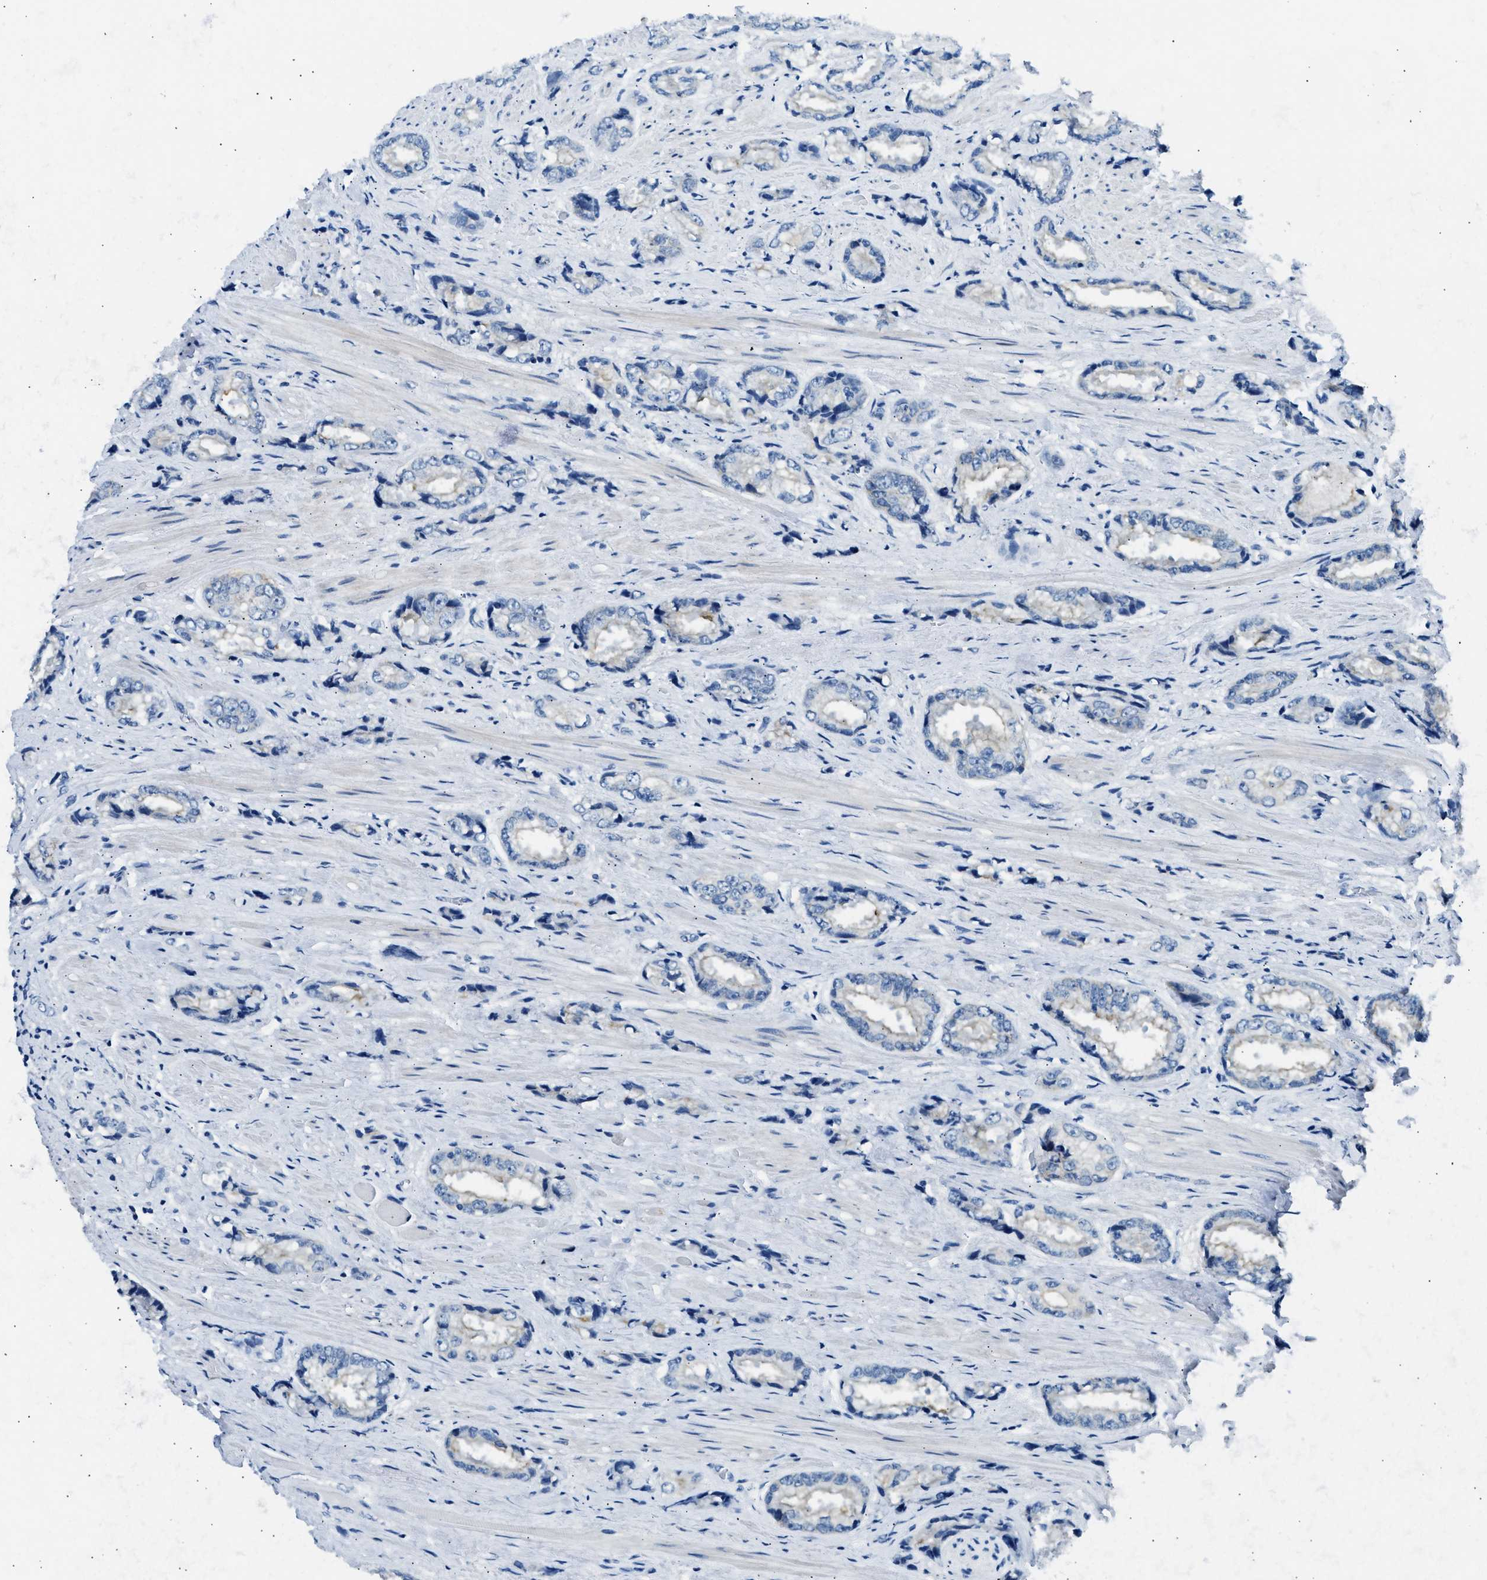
{"staining": {"intensity": "negative", "quantity": "none", "location": "none"}, "tissue": "prostate cancer", "cell_type": "Tumor cells", "image_type": "cancer", "snomed": [{"axis": "morphology", "description": "Adenocarcinoma, High grade"}, {"axis": "topography", "description": "Prostate"}], "caption": "Human prostate cancer (adenocarcinoma (high-grade)) stained for a protein using IHC demonstrates no expression in tumor cells.", "gene": "CLDN18", "patient": {"sex": "male", "age": 61}}